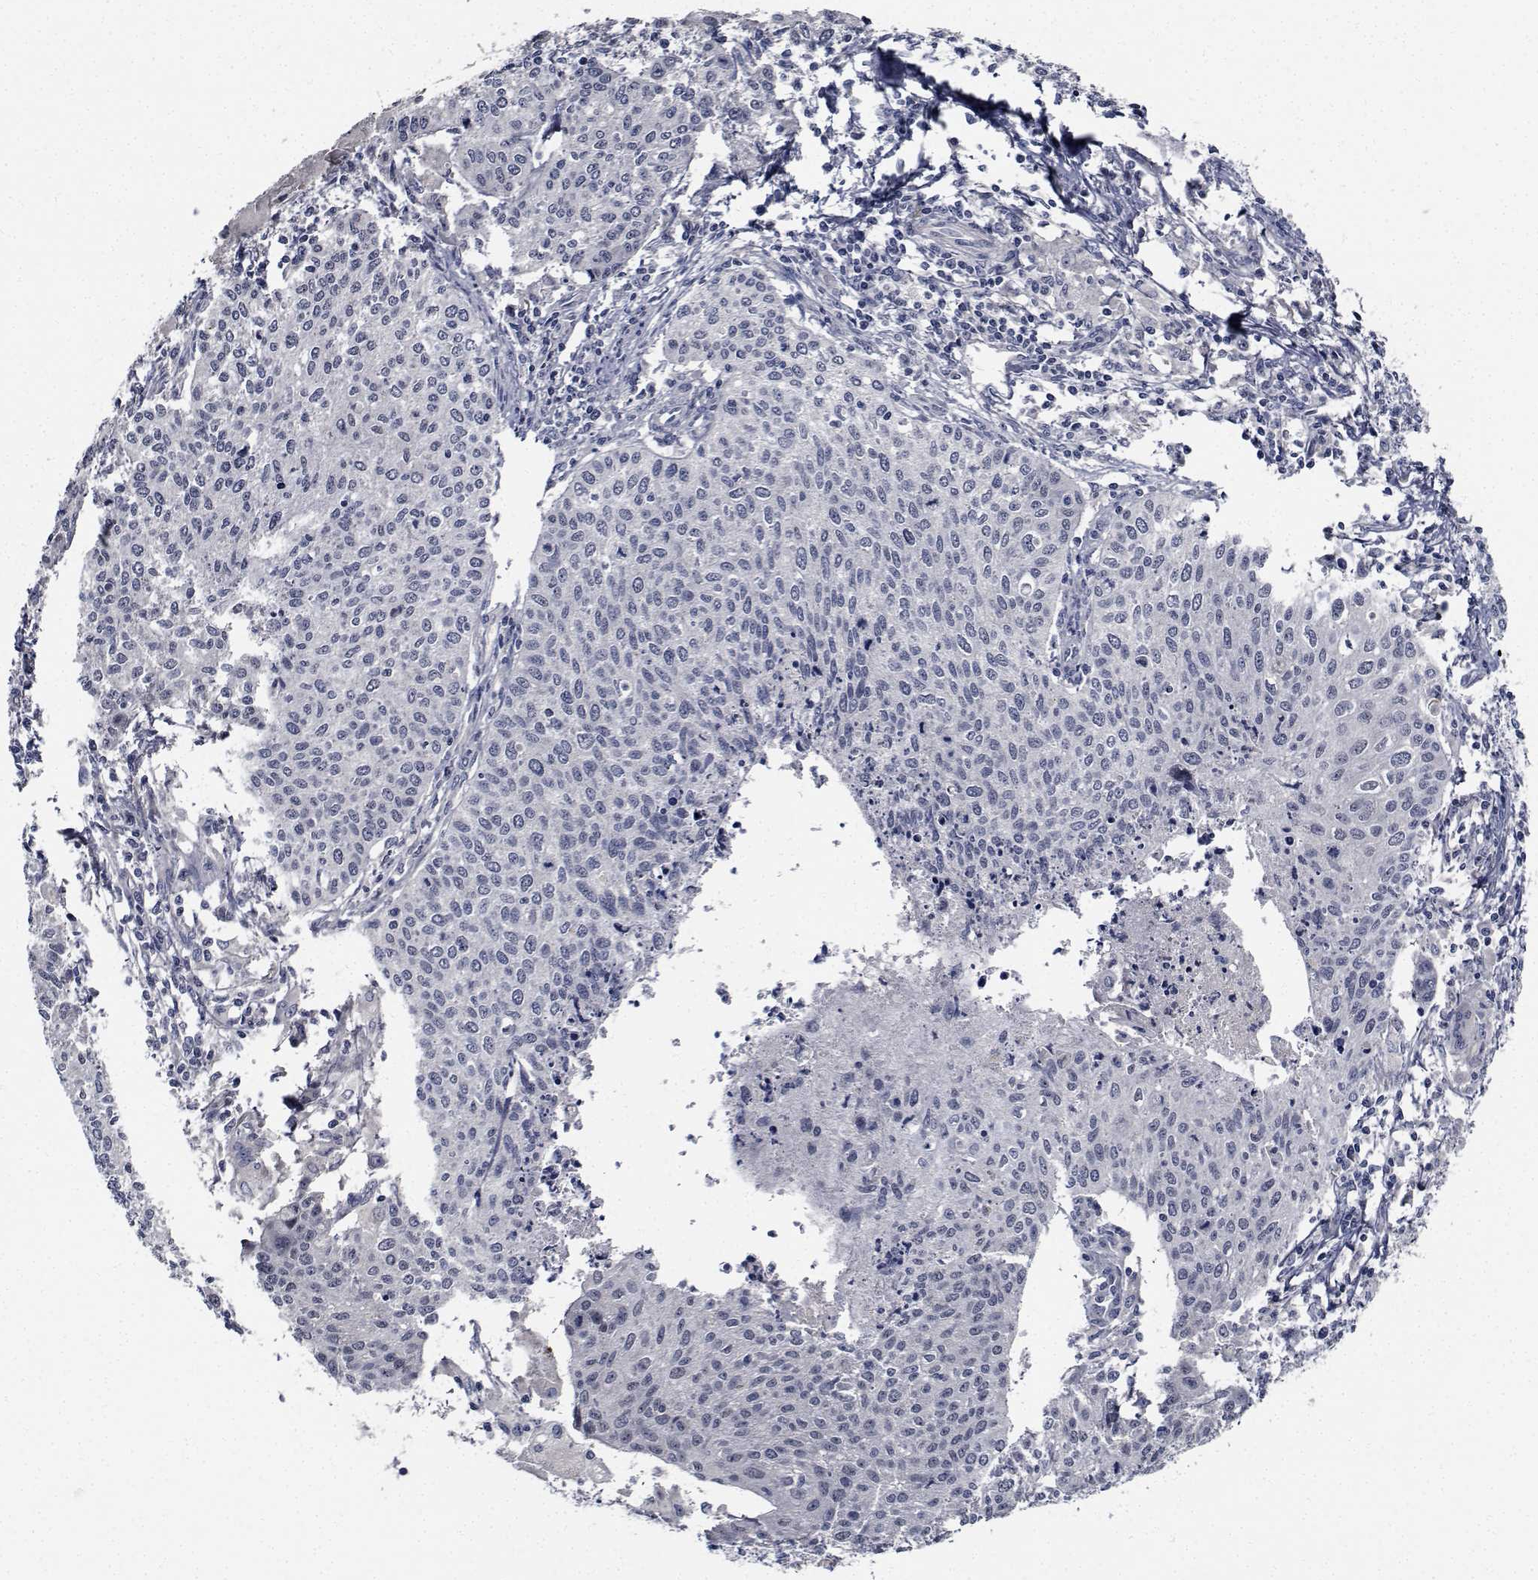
{"staining": {"intensity": "negative", "quantity": "none", "location": "none"}, "tissue": "cervical cancer", "cell_type": "Tumor cells", "image_type": "cancer", "snomed": [{"axis": "morphology", "description": "Squamous cell carcinoma, NOS"}, {"axis": "topography", "description": "Cervix"}], "caption": "A high-resolution image shows immunohistochemistry (IHC) staining of cervical cancer, which displays no significant positivity in tumor cells.", "gene": "NVL", "patient": {"sex": "female", "age": 38}}